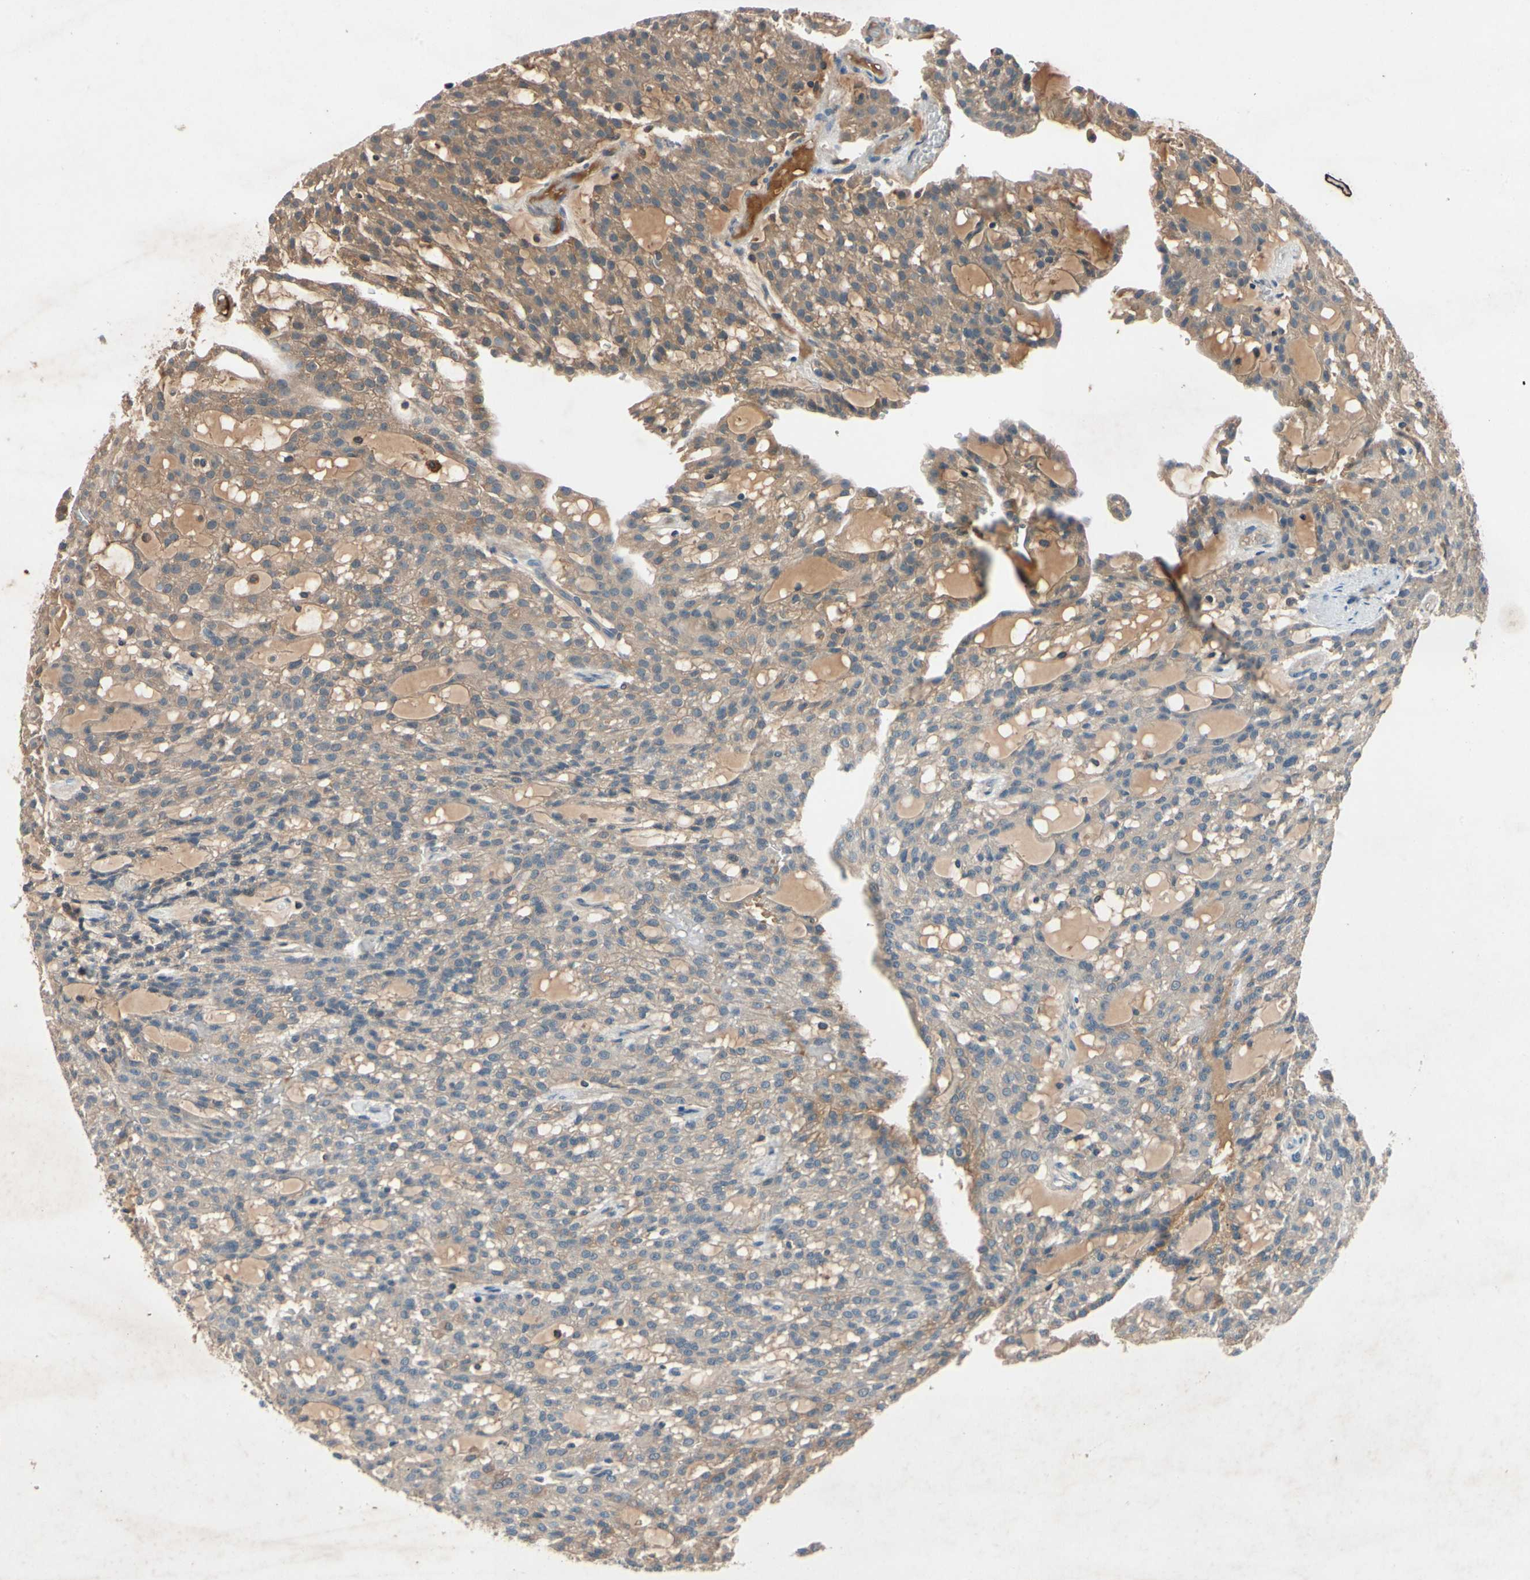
{"staining": {"intensity": "weak", "quantity": ">75%", "location": "cytoplasmic/membranous"}, "tissue": "renal cancer", "cell_type": "Tumor cells", "image_type": "cancer", "snomed": [{"axis": "morphology", "description": "Adenocarcinoma, NOS"}, {"axis": "topography", "description": "Kidney"}], "caption": "A histopathology image of human adenocarcinoma (renal) stained for a protein displays weak cytoplasmic/membranous brown staining in tumor cells. (brown staining indicates protein expression, while blue staining denotes nuclei).", "gene": "IL1RL1", "patient": {"sex": "male", "age": 63}}